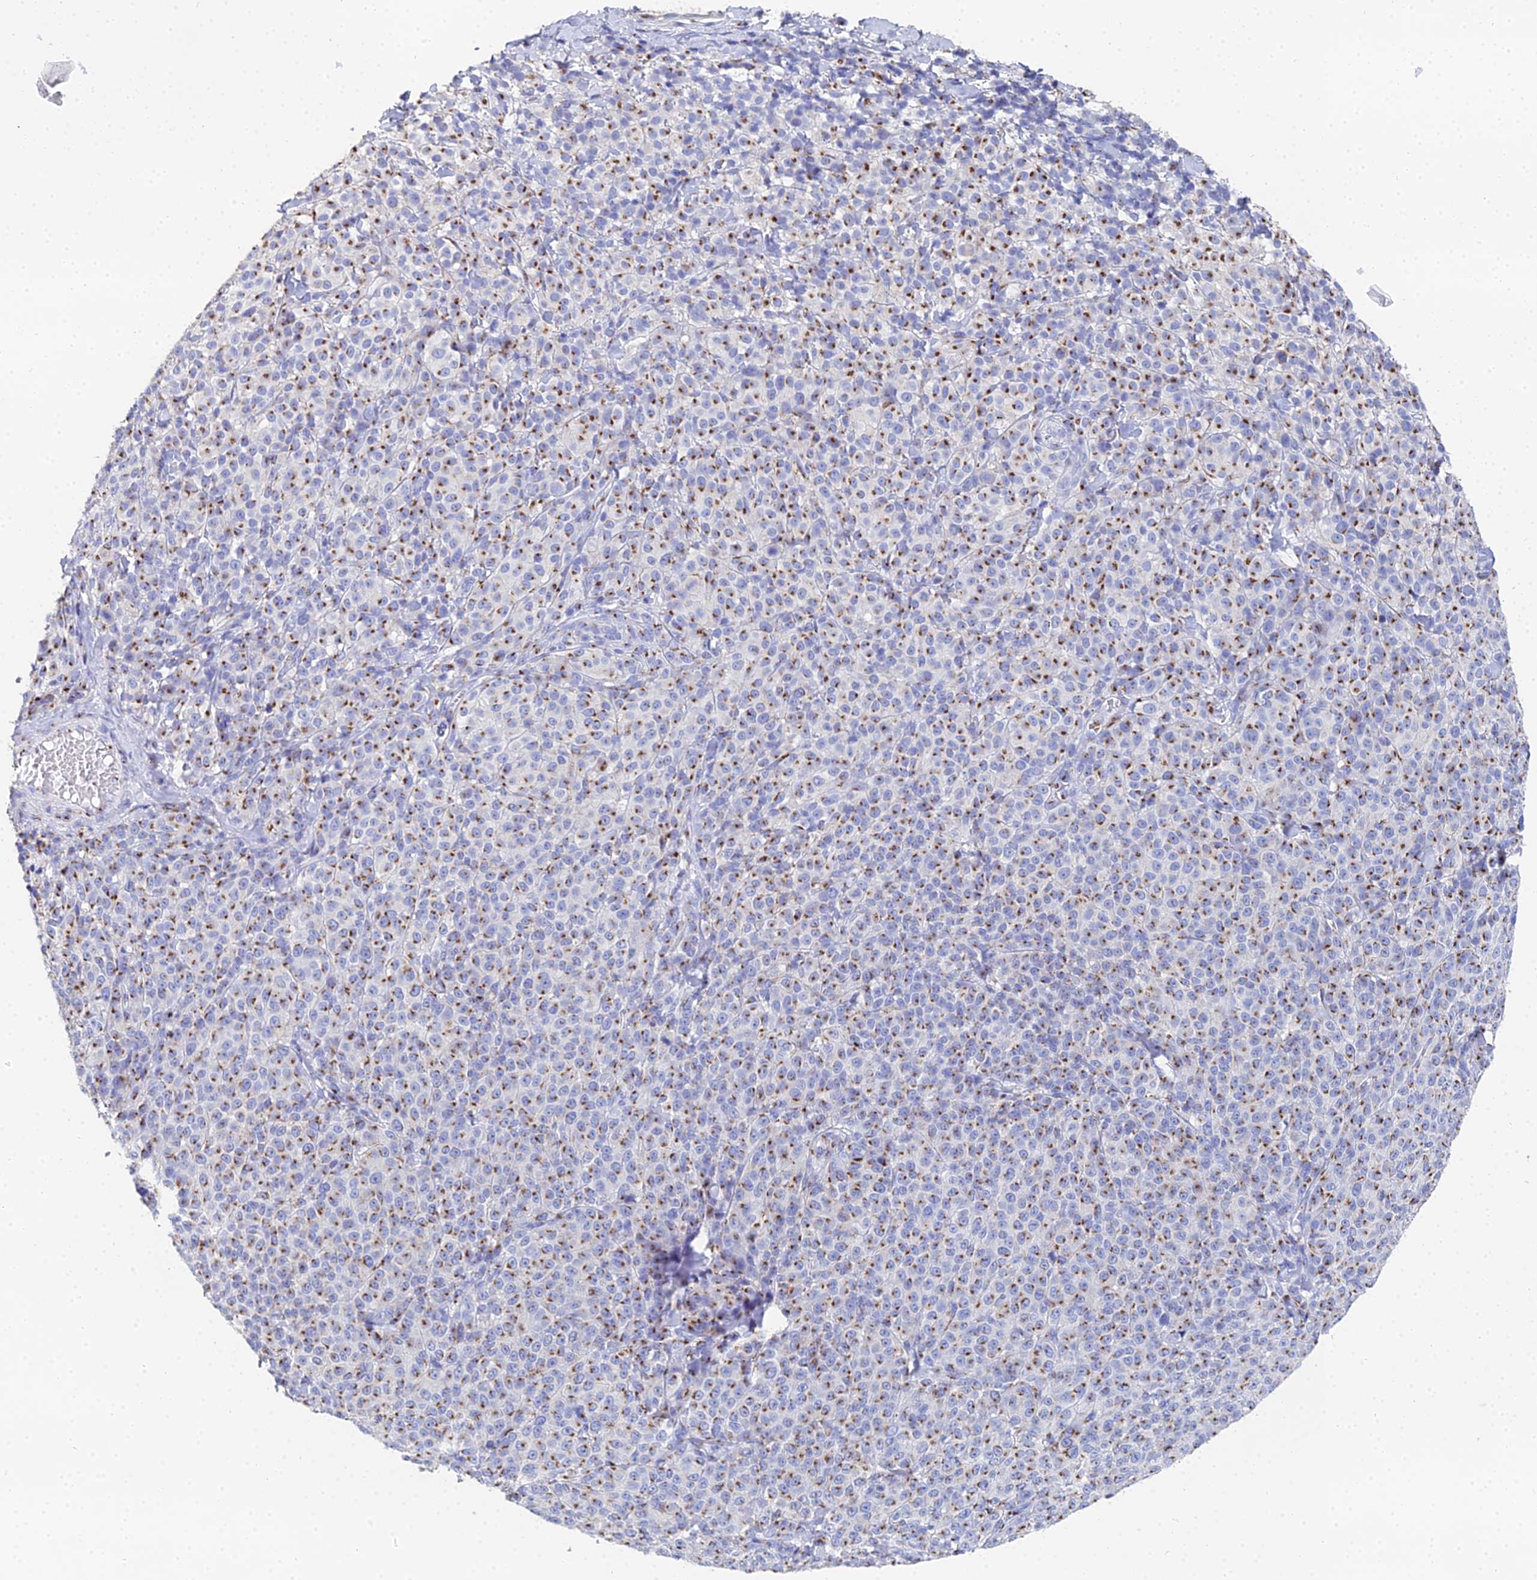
{"staining": {"intensity": "moderate", "quantity": ">75%", "location": "cytoplasmic/membranous"}, "tissue": "melanoma", "cell_type": "Tumor cells", "image_type": "cancer", "snomed": [{"axis": "morphology", "description": "Normal tissue, NOS"}, {"axis": "morphology", "description": "Malignant melanoma, NOS"}, {"axis": "topography", "description": "Skin"}], "caption": "Protein expression analysis of human malignant melanoma reveals moderate cytoplasmic/membranous expression in approximately >75% of tumor cells.", "gene": "ENSG00000268674", "patient": {"sex": "female", "age": 34}}